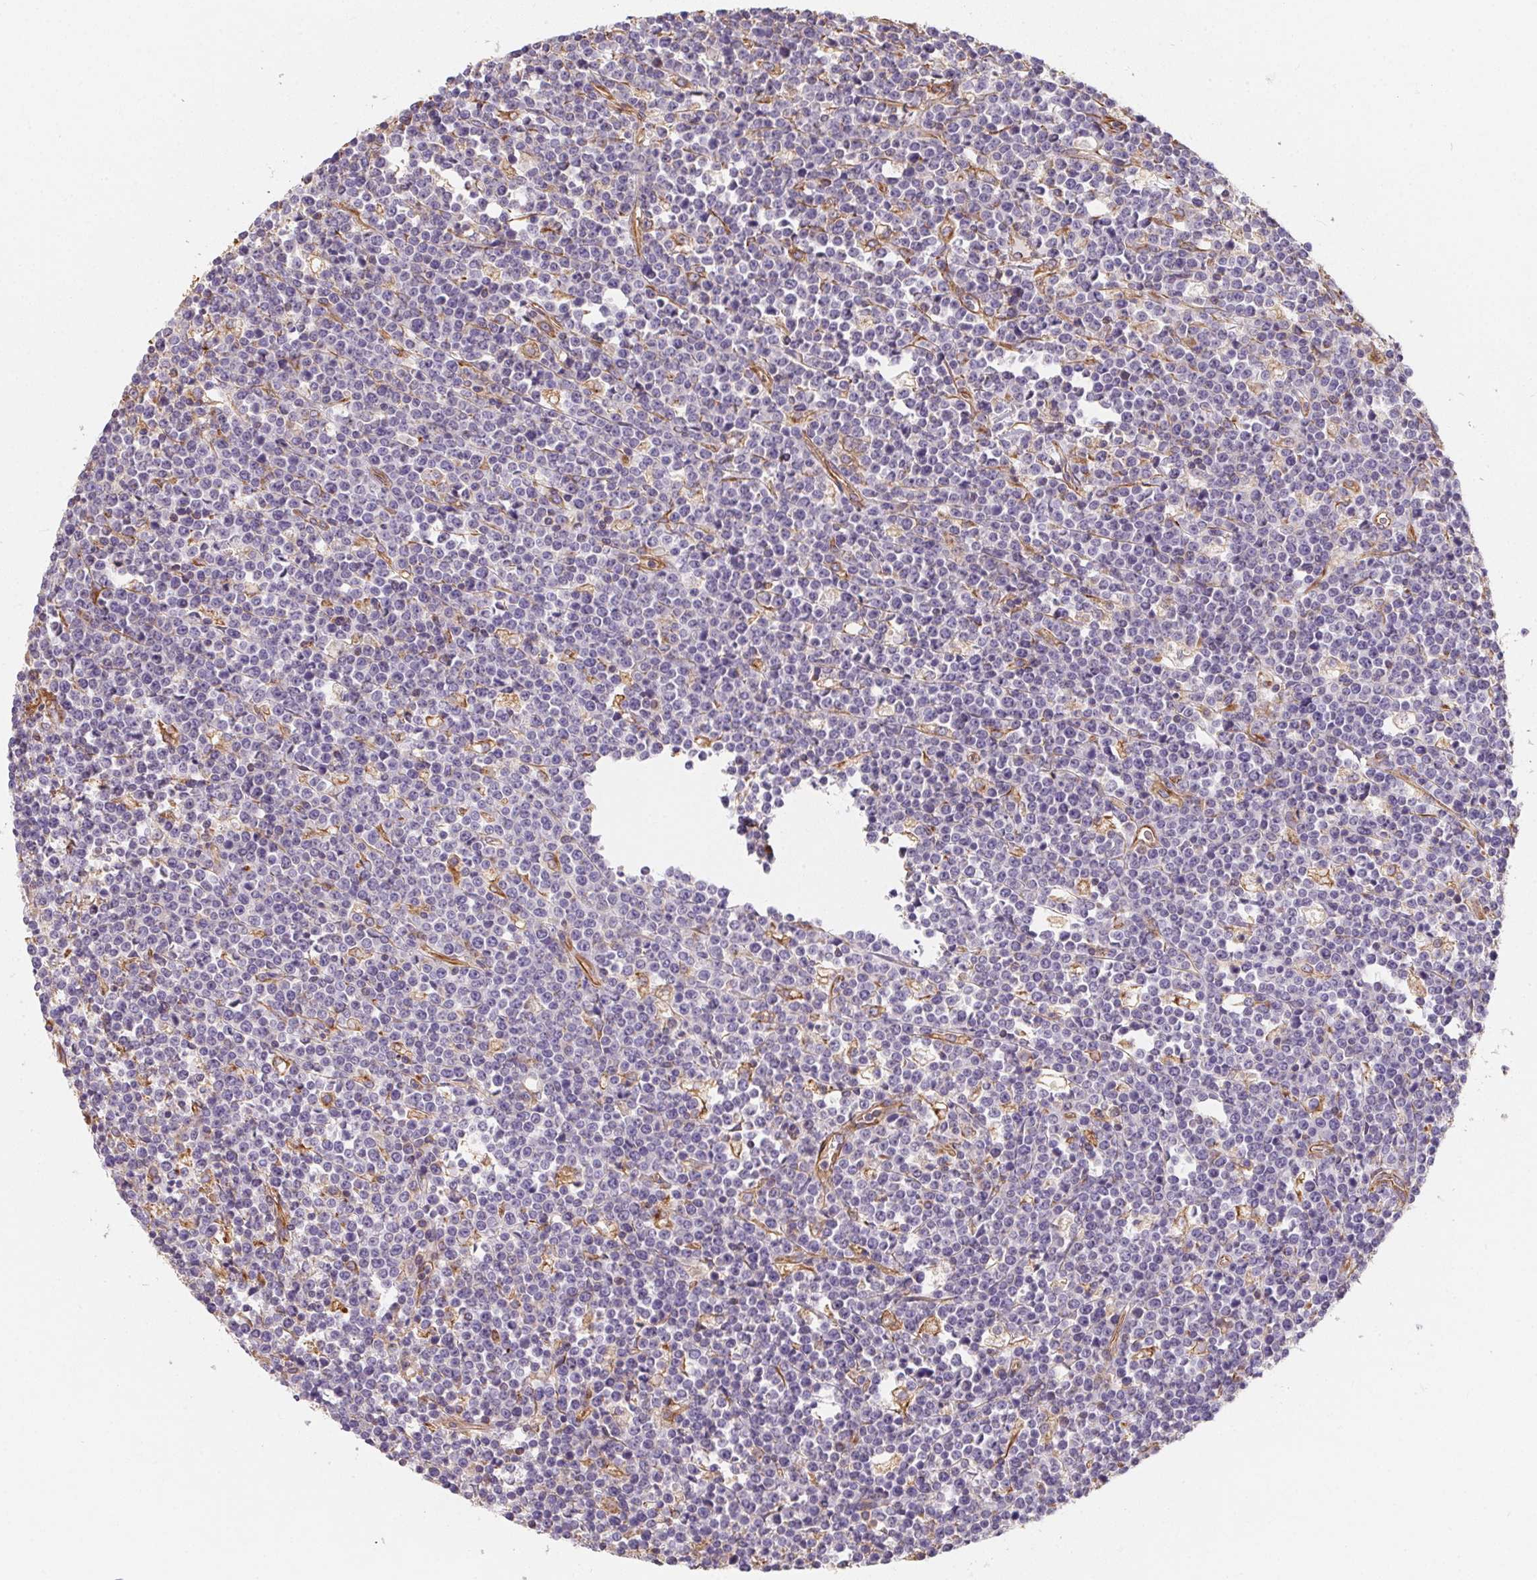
{"staining": {"intensity": "negative", "quantity": "none", "location": "none"}, "tissue": "lymphoma", "cell_type": "Tumor cells", "image_type": "cancer", "snomed": [{"axis": "morphology", "description": "Malignant lymphoma, non-Hodgkin's type, High grade"}, {"axis": "topography", "description": "Ovary"}], "caption": "The image exhibits no significant positivity in tumor cells of lymphoma.", "gene": "TBKBP1", "patient": {"sex": "female", "age": 56}}